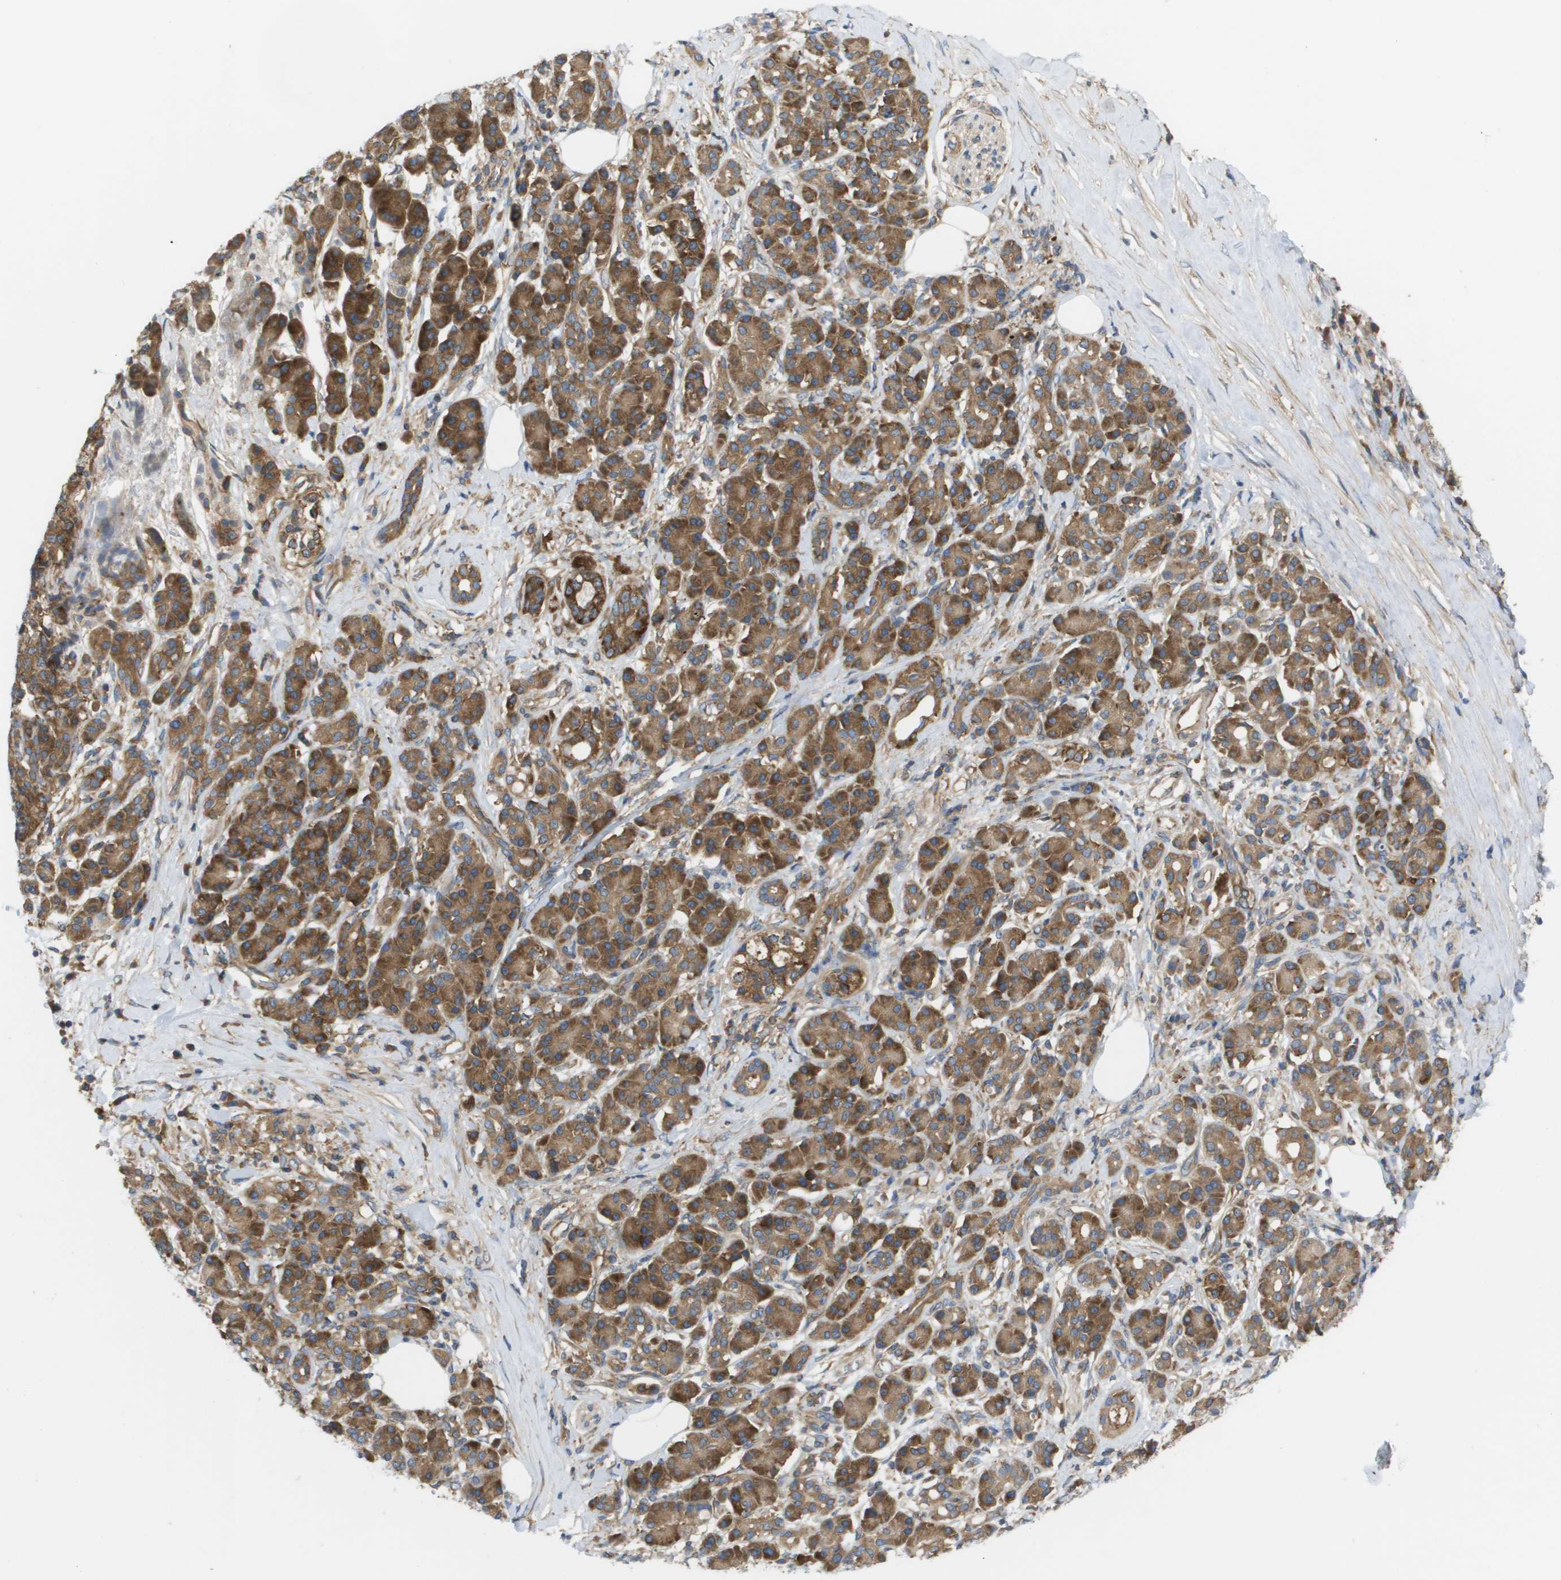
{"staining": {"intensity": "strong", "quantity": ">75%", "location": "cytoplasmic/membranous"}, "tissue": "pancreatic cancer", "cell_type": "Tumor cells", "image_type": "cancer", "snomed": [{"axis": "morphology", "description": "Adenocarcinoma, NOS"}, {"axis": "topography", "description": "Pancreas"}], "caption": "Protein staining of pancreatic cancer tissue displays strong cytoplasmic/membranous staining in approximately >75% of tumor cells.", "gene": "EIF4G2", "patient": {"sex": "female", "age": 56}}